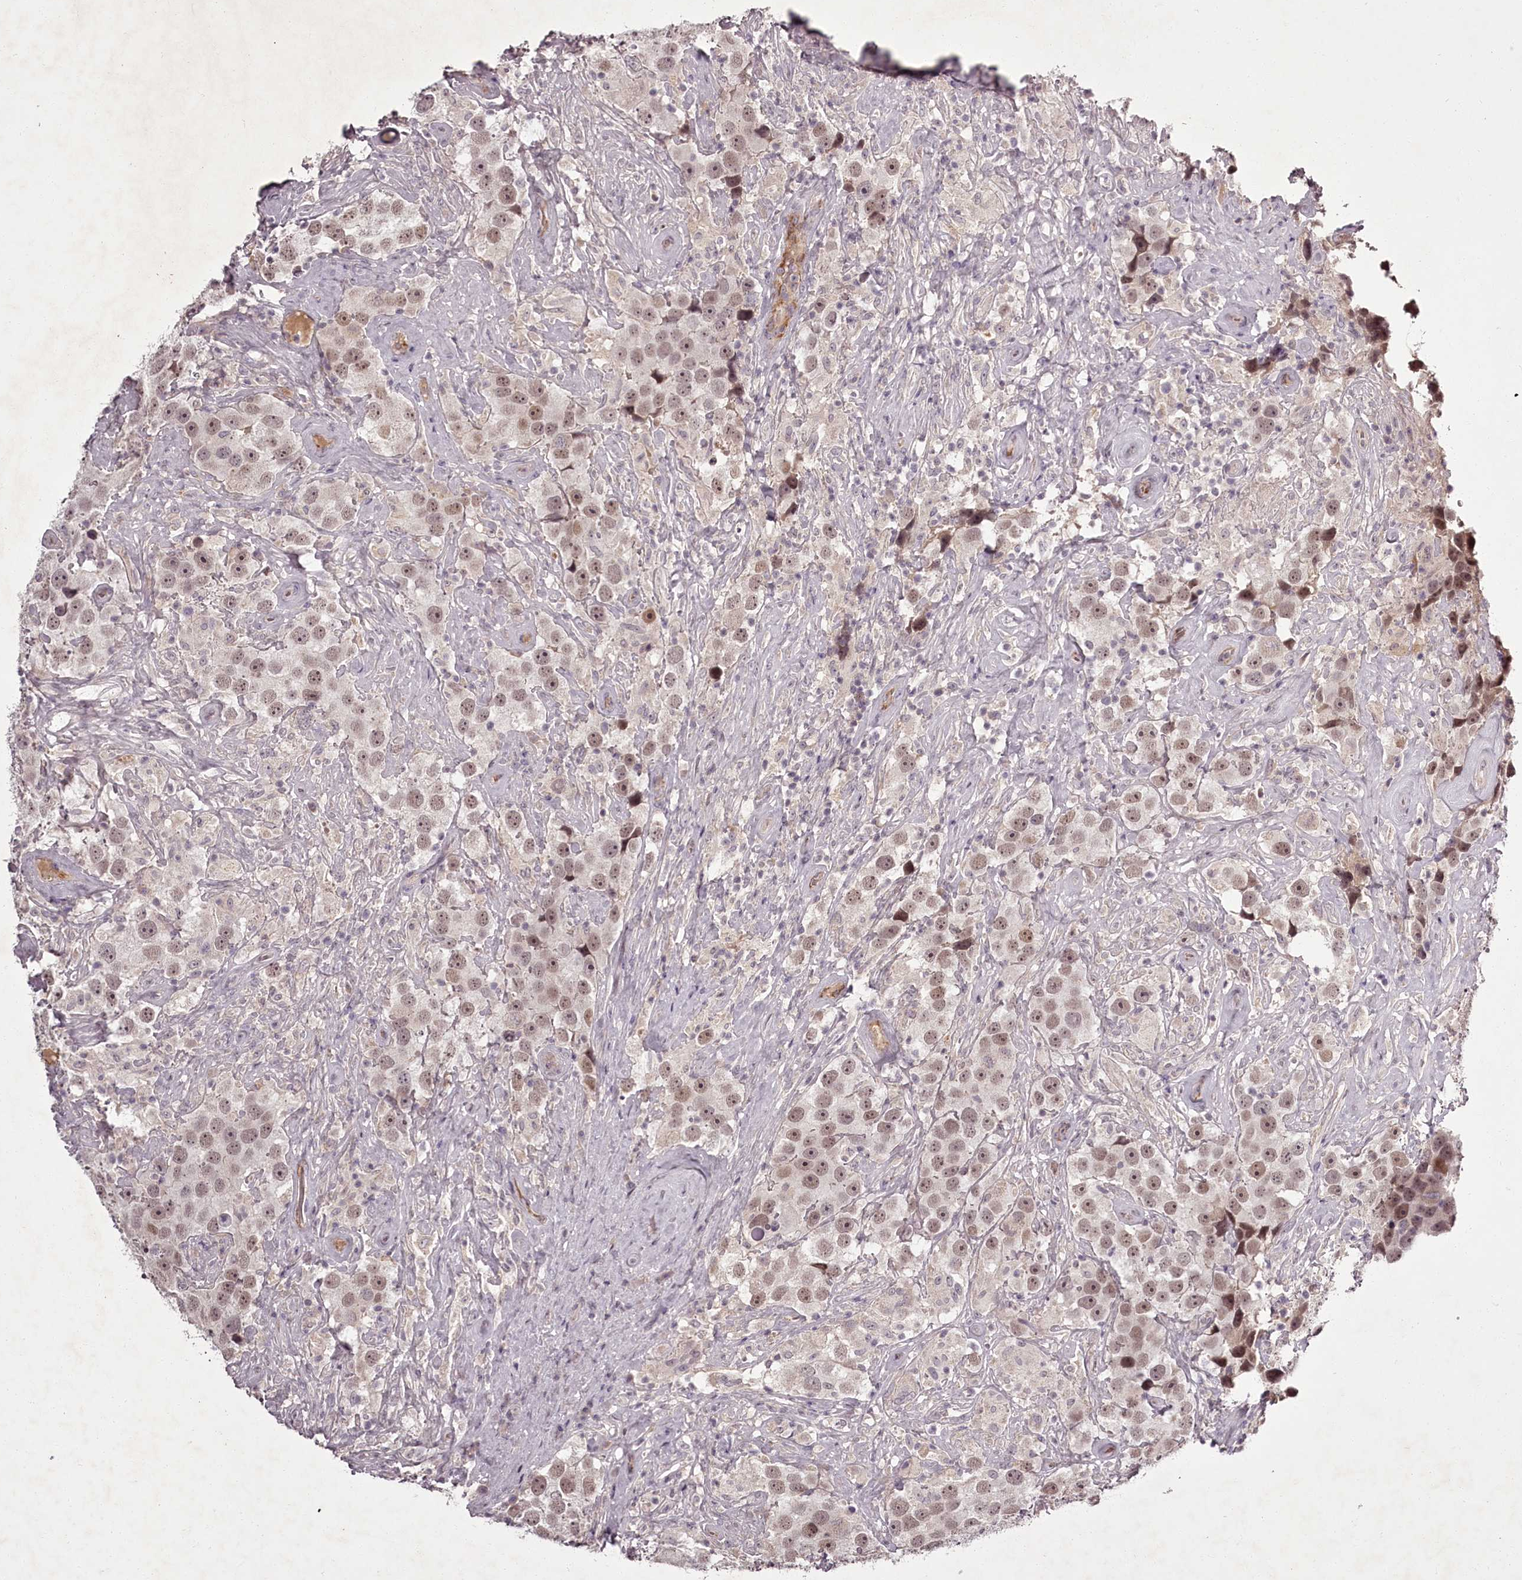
{"staining": {"intensity": "moderate", "quantity": ">75%", "location": "nuclear"}, "tissue": "testis cancer", "cell_type": "Tumor cells", "image_type": "cancer", "snomed": [{"axis": "morphology", "description": "Seminoma, NOS"}, {"axis": "topography", "description": "Testis"}], "caption": "This image displays immunohistochemistry staining of human testis cancer (seminoma), with medium moderate nuclear staining in approximately >75% of tumor cells.", "gene": "RBMXL2", "patient": {"sex": "male", "age": 49}}